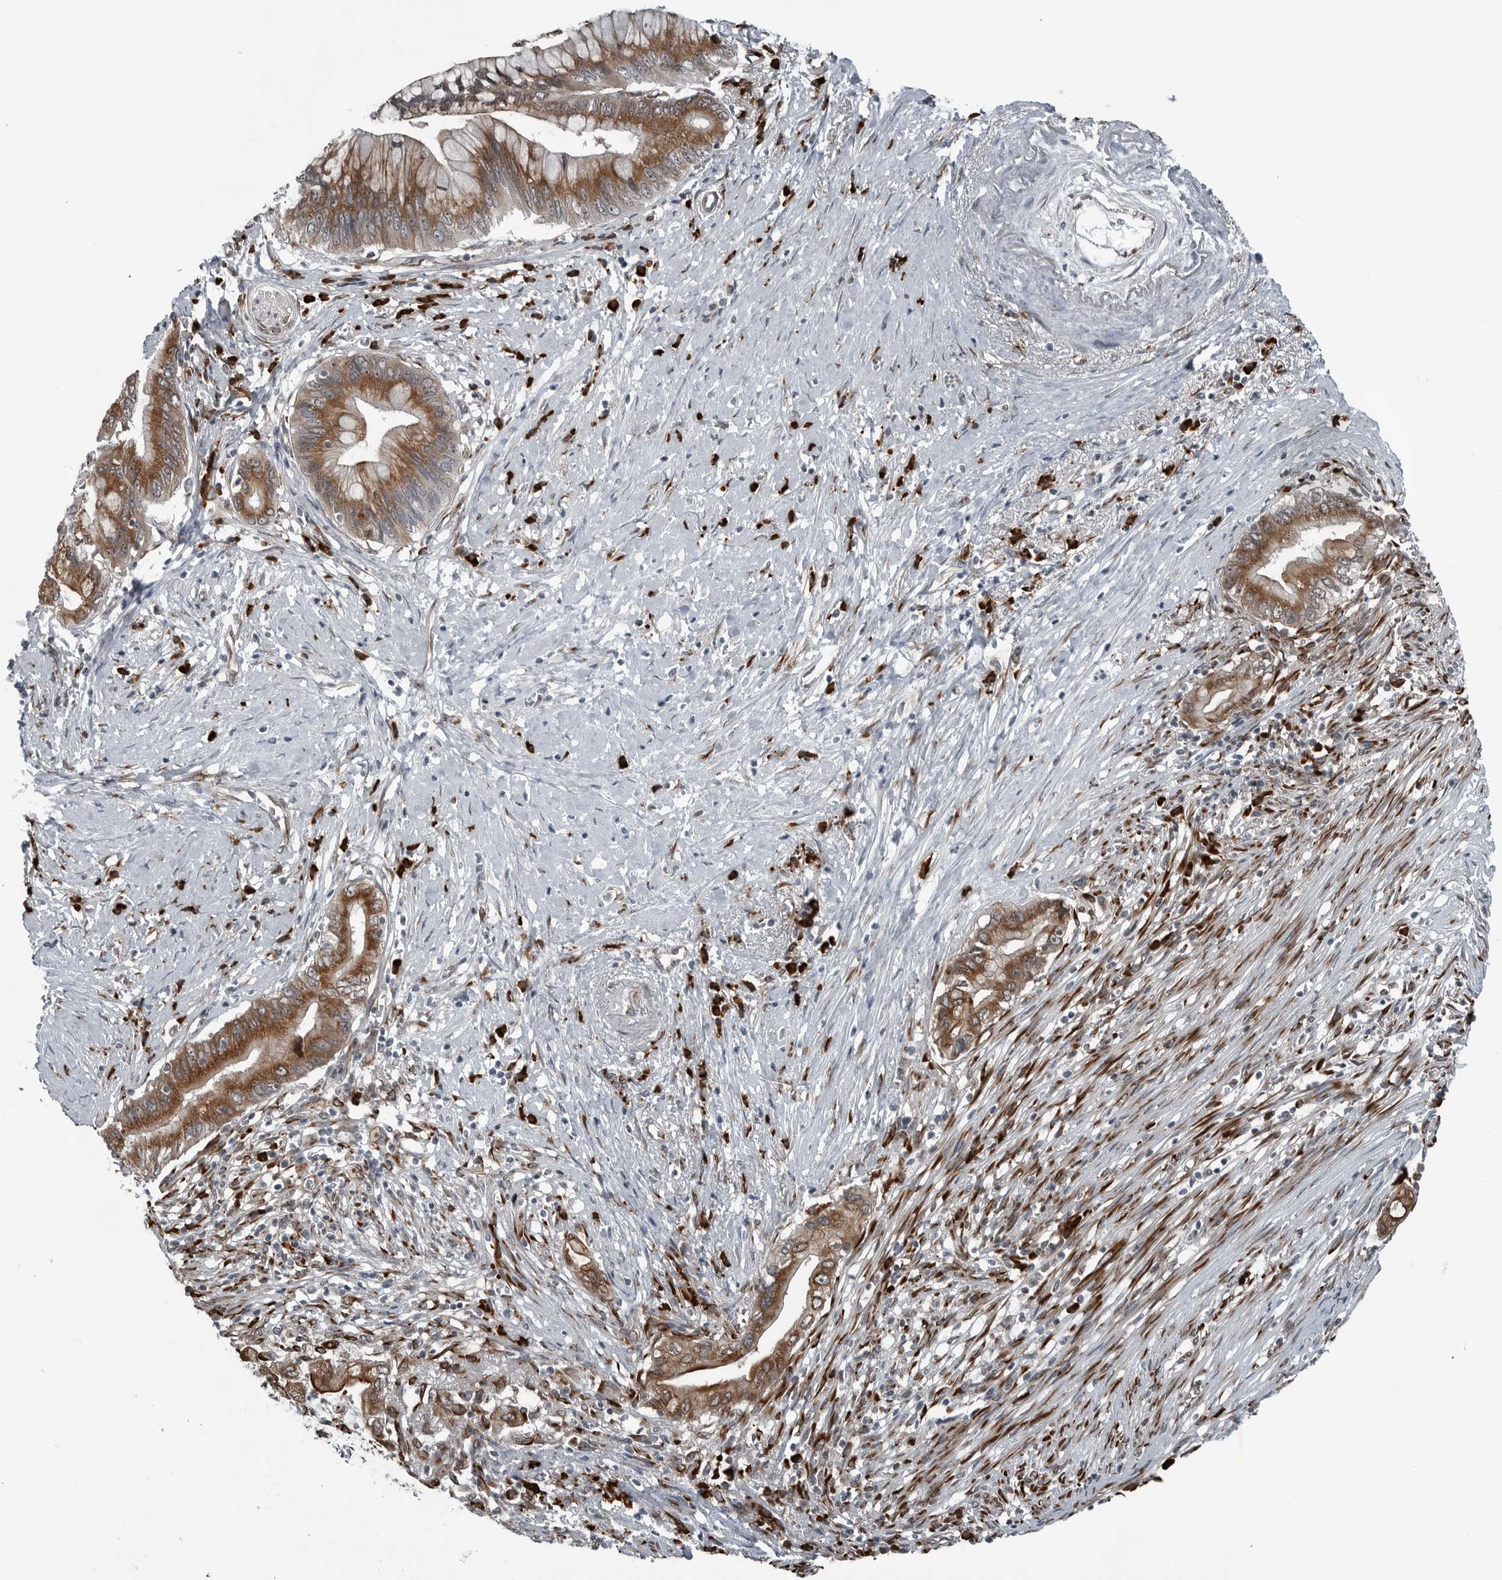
{"staining": {"intensity": "strong", "quantity": ">75%", "location": "cytoplasmic/membranous"}, "tissue": "pancreatic cancer", "cell_type": "Tumor cells", "image_type": "cancer", "snomed": [{"axis": "morphology", "description": "Adenocarcinoma, NOS"}, {"axis": "topography", "description": "Pancreas"}], "caption": "Immunohistochemical staining of human pancreatic cancer (adenocarcinoma) reveals high levels of strong cytoplasmic/membranous protein staining in about >75% of tumor cells. The staining was performed using DAB (3,3'-diaminobenzidine) to visualize the protein expression in brown, while the nuclei were stained in blue with hematoxylin (Magnification: 20x).", "gene": "CEP85", "patient": {"sex": "male", "age": 78}}